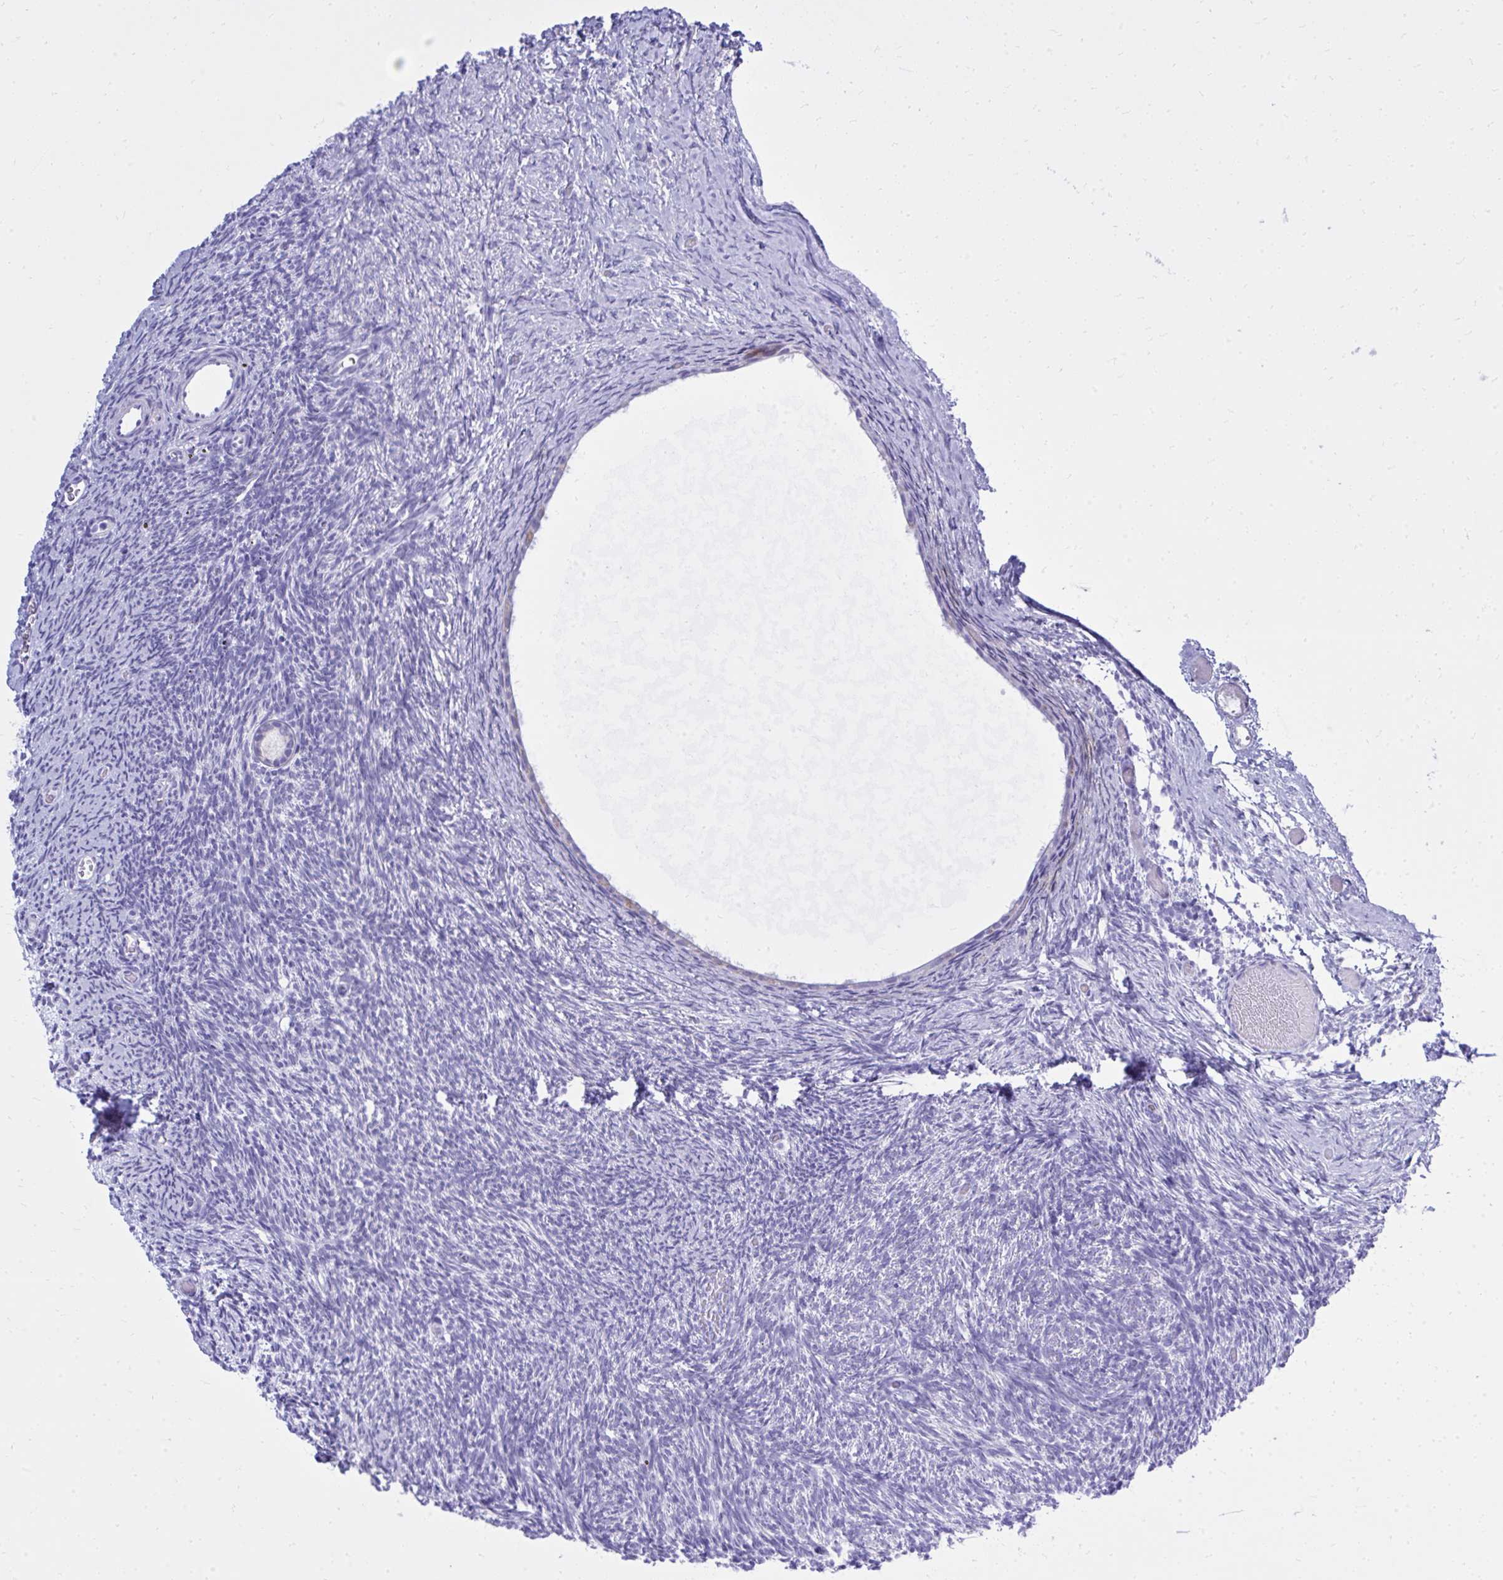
{"staining": {"intensity": "weak", "quantity": "<25%", "location": "cytoplasmic/membranous"}, "tissue": "ovary", "cell_type": "Follicle cells", "image_type": "normal", "snomed": [{"axis": "morphology", "description": "Normal tissue, NOS"}, {"axis": "topography", "description": "Ovary"}], "caption": "Human ovary stained for a protein using IHC displays no staining in follicle cells.", "gene": "BCL6B", "patient": {"sex": "female", "age": 39}}